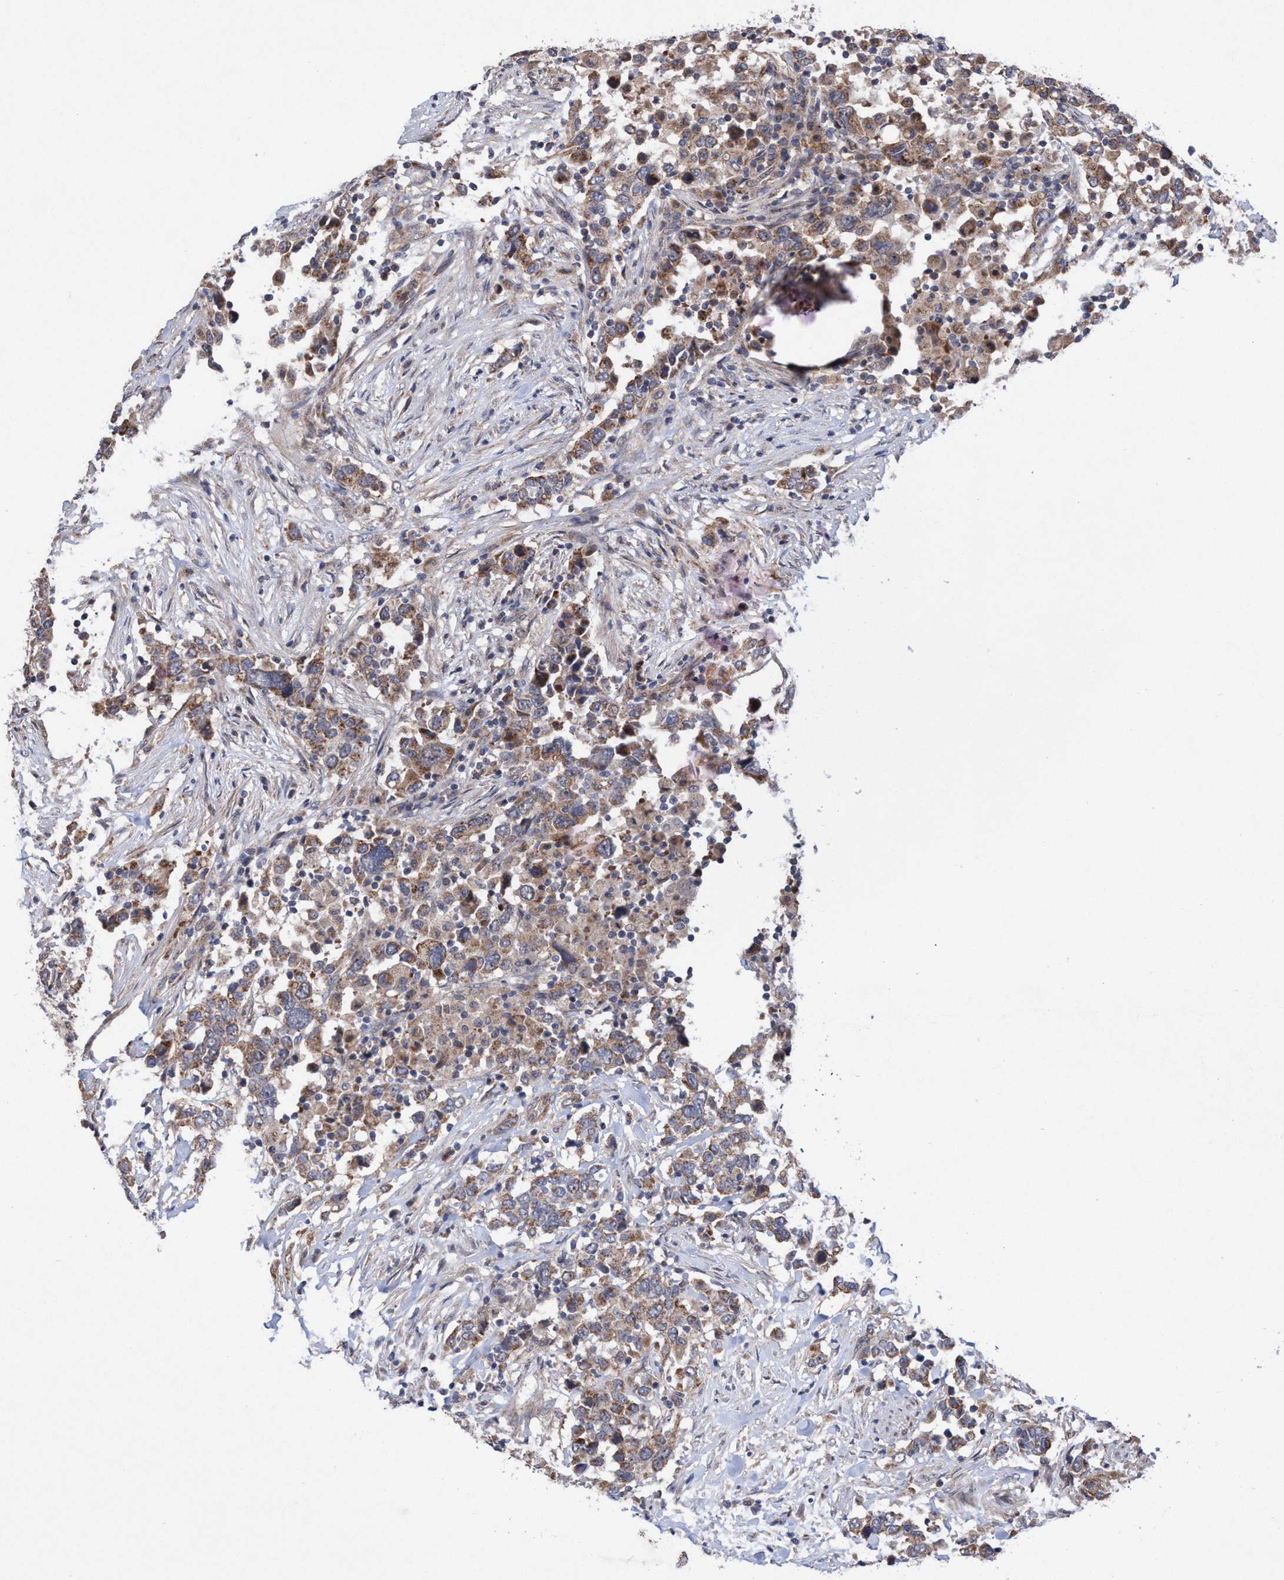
{"staining": {"intensity": "moderate", "quantity": ">75%", "location": "cytoplasmic/membranous"}, "tissue": "urothelial cancer", "cell_type": "Tumor cells", "image_type": "cancer", "snomed": [{"axis": "morphology", "description": "Urothelial carcinoma, High grade"}, {"axis": "topography", "description": "Urinary bladder"}], "caption": "This is a histology image of immunohistochemistry staining of urothelial cancer, which shows moderate staining in the cytoplasmic/membranous of tumor cells.", "gene": "P2RY14", "patient": {"sex": "male", "age": 61}}